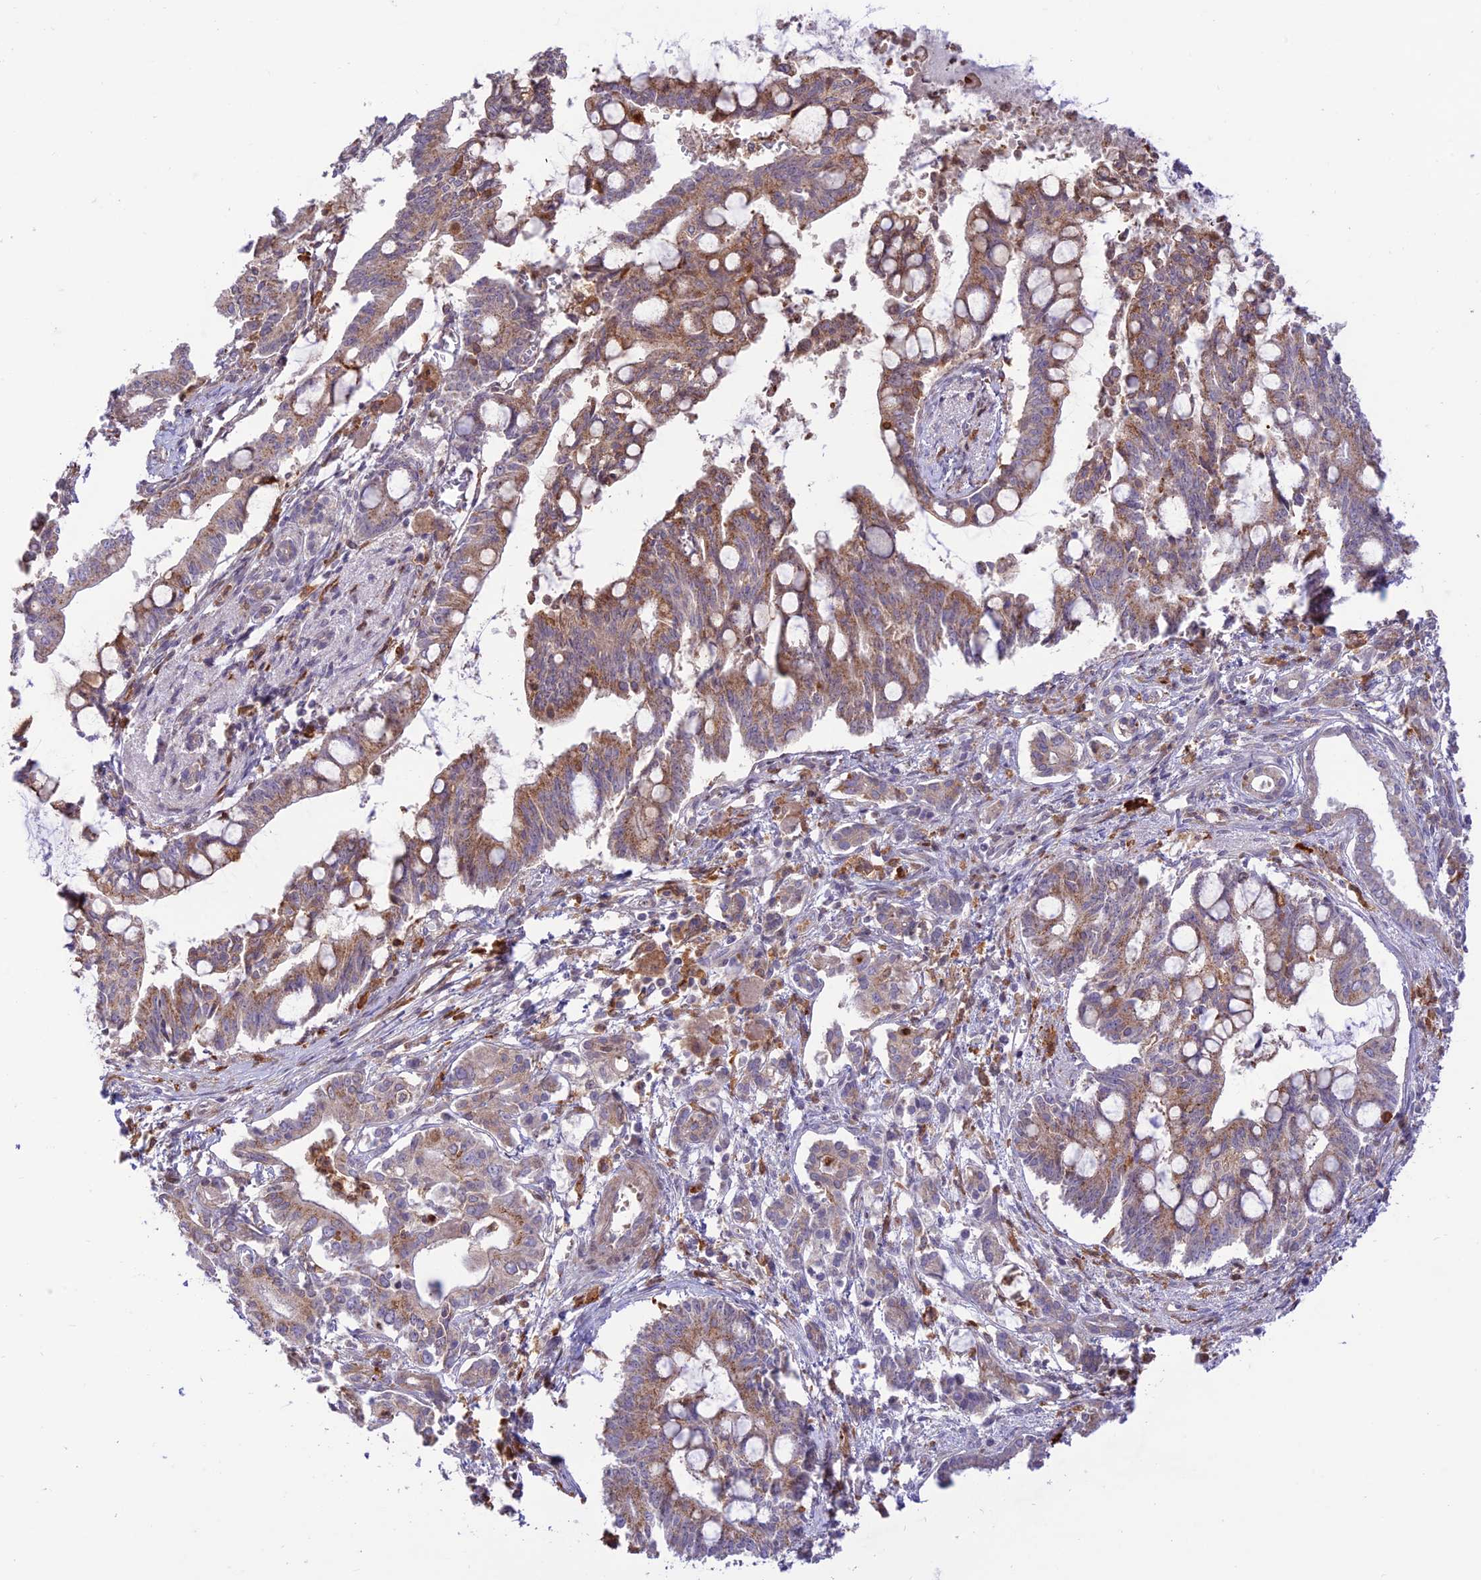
{"staining": {"intensity": "moderate", "quantity": ">75%", "location": "cytoplasmic/membranous"}, "tissue": "pancreatic cancer", "cell_type": "Tumor cells", "image_type": "cancer", "snomed": [{"axis": "morphology", "description": "Adenocarcinoma, NOS"}, {"axis": "topography", "description": "Pancreas"}], "caption": "IHC staining of pancreatic cancer (adenocarcinoma), which demonstrates medium levels of moderate cytoplasmic/membranous positivity in approximately >75% of tumor cells indicating moderate cytoplasmic/membranous protein expression. The staining was performed using DAB (3,3'-diaminobenzidine) (brown) for protein detection and nuclei were counterstained in hematoxylin (blue).", "gene": "FAM186B", "patient": {"sex": "male", "age": 68}}